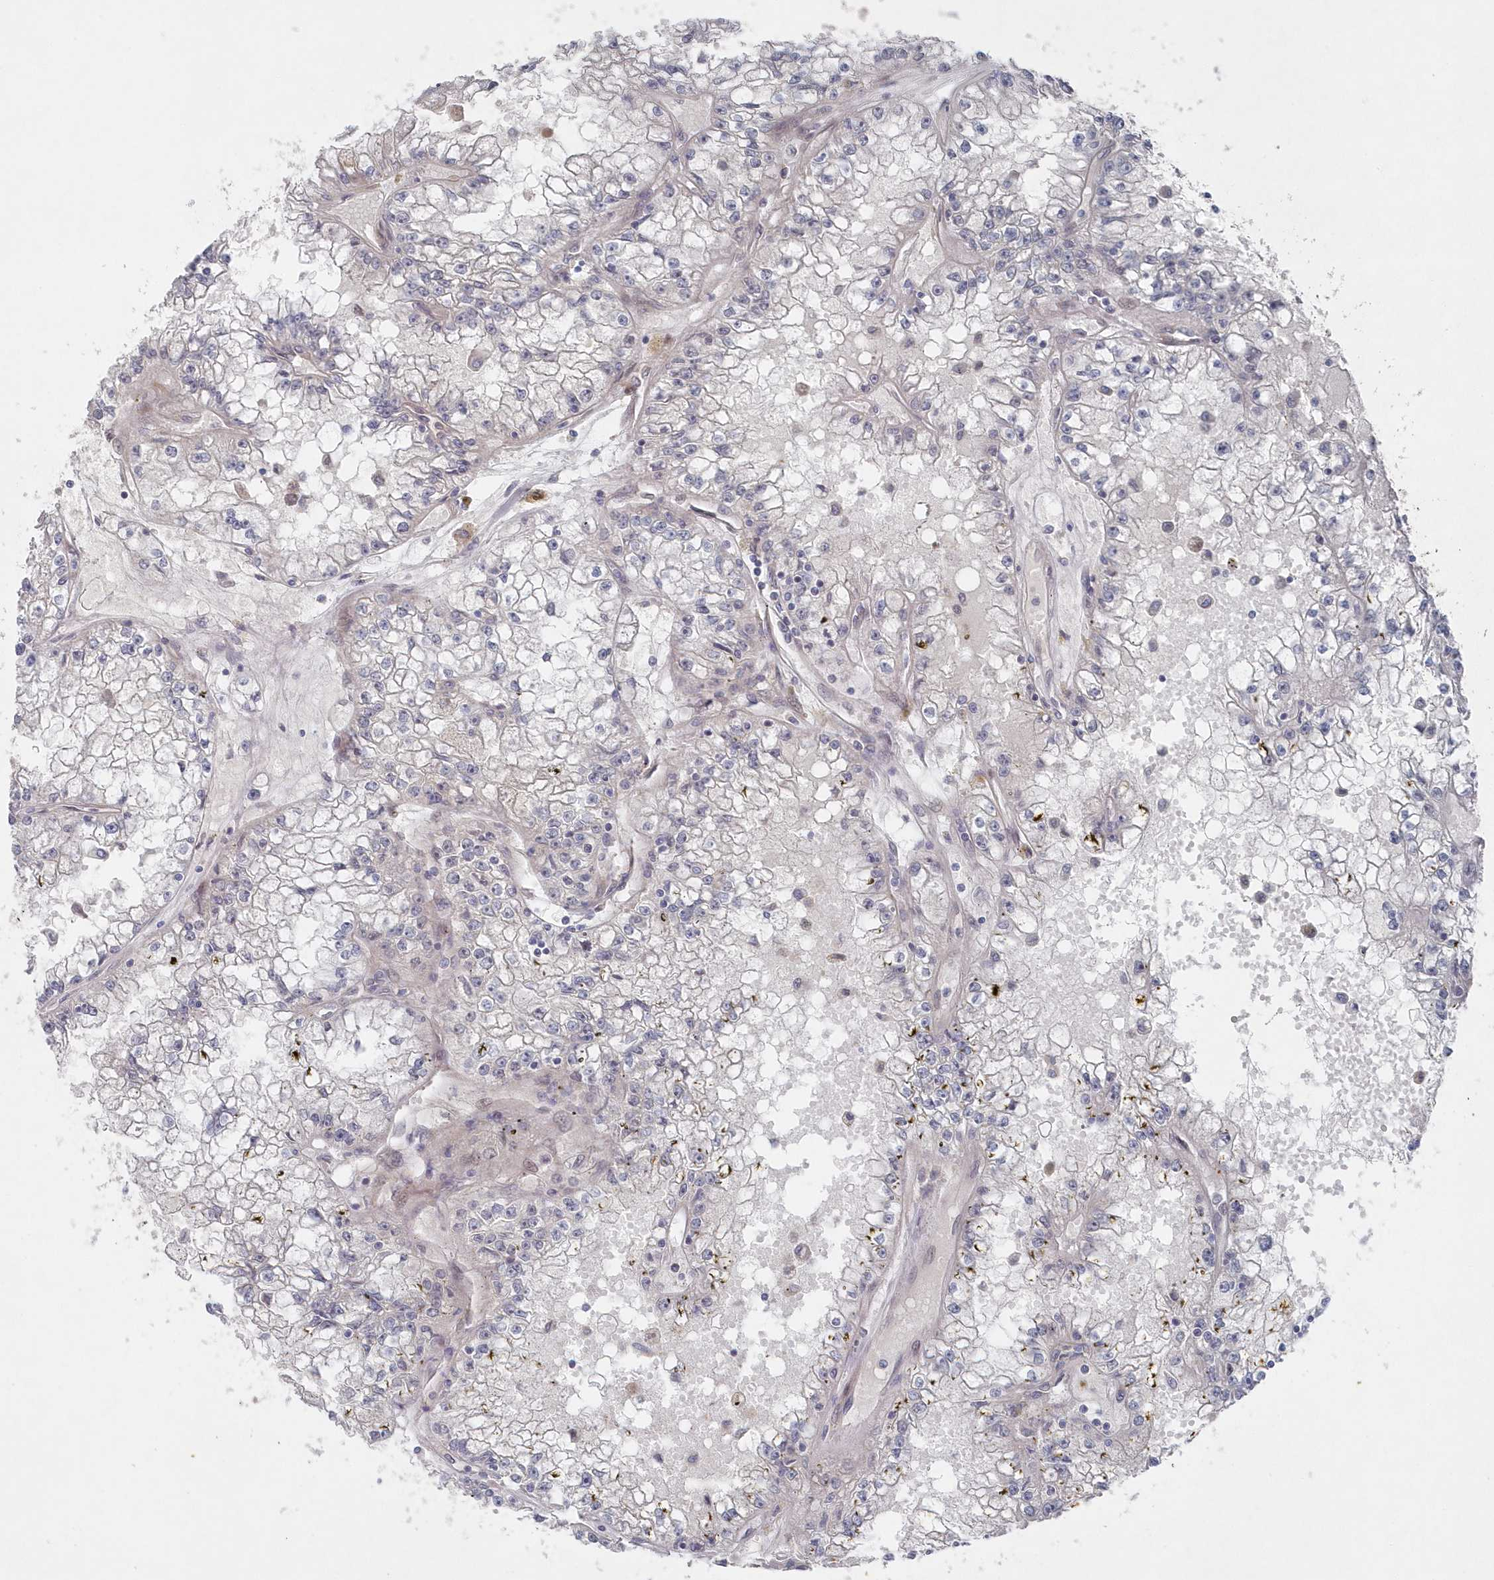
{"staining": {"intensity": "negative", "quantity": "none", "location": "none"}, "tissue": "renal cancer", "cell_type": "Tumor cells", "image_type": "cancer", "snomed": [{"axis": "morphology", "description": "Adenocarcinoma, NOS"}, {"axis": "topography", "description": "Kidney"}], "caption": "Human renal cancer (adenocarcinoma) stained for a protein using IHC demonstrates no positivity in tumor cells.", "gene": "KIAA1586", "patient": {"sex": "male", "age": 56}}